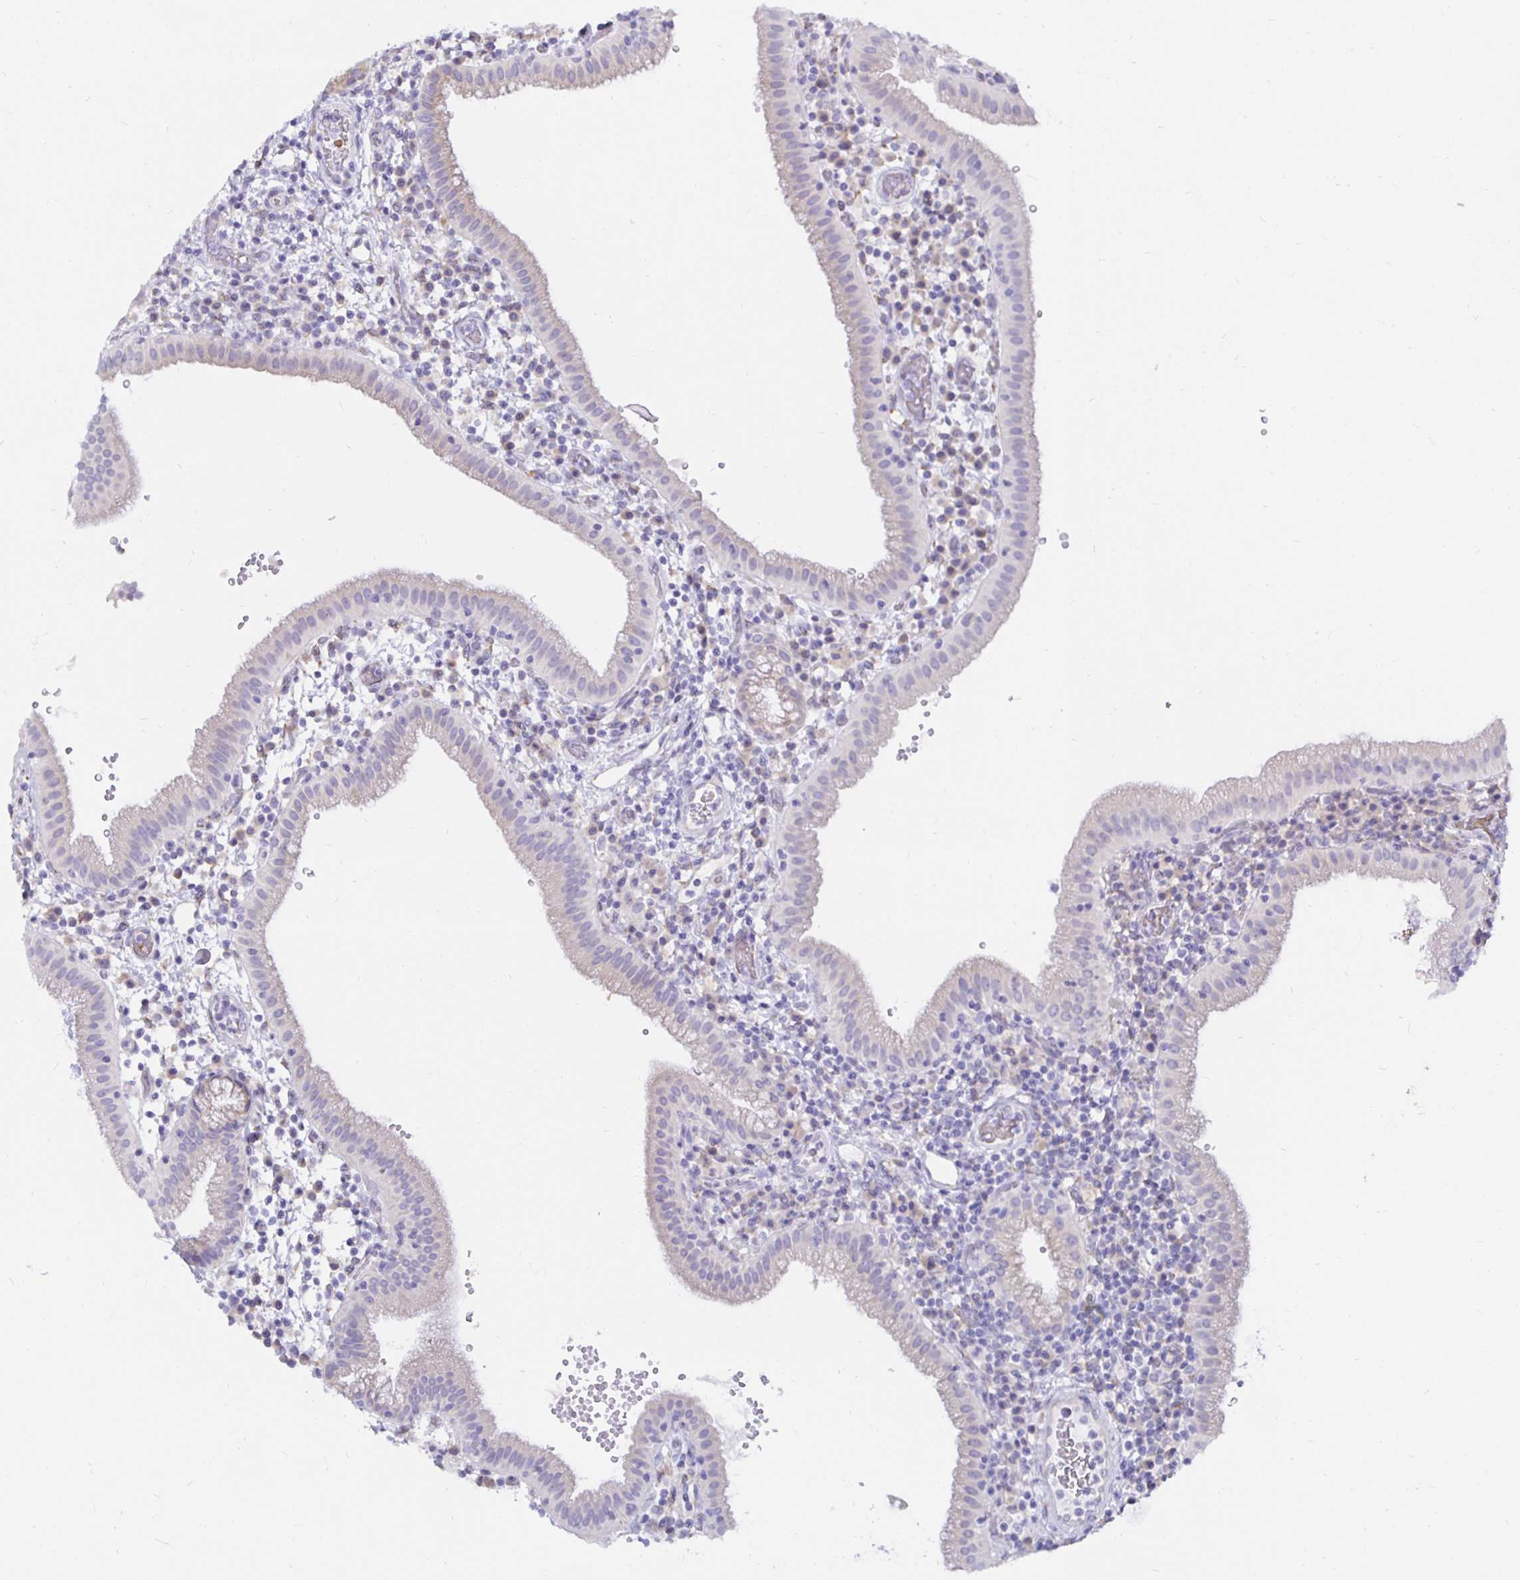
{"staining": {"intensity": "negative", "quantity": "none", "location": "none"}, "tissue": "gallbladder", "cell_type": "Glandular cells", "image_type": "normal", "snomed": [{"axis": "morphology", "description": "Normal tissue, NOS"}, {"axis": "topography", "description": "Gallbladder"}], "caption": "IHC photomicrograph of unremarkable human gallbladder stained for a protein (brown), which shows no positivity in glandular cells.", "gene": "DNAI2", "patient": {"sex": "male", "age": 26}}